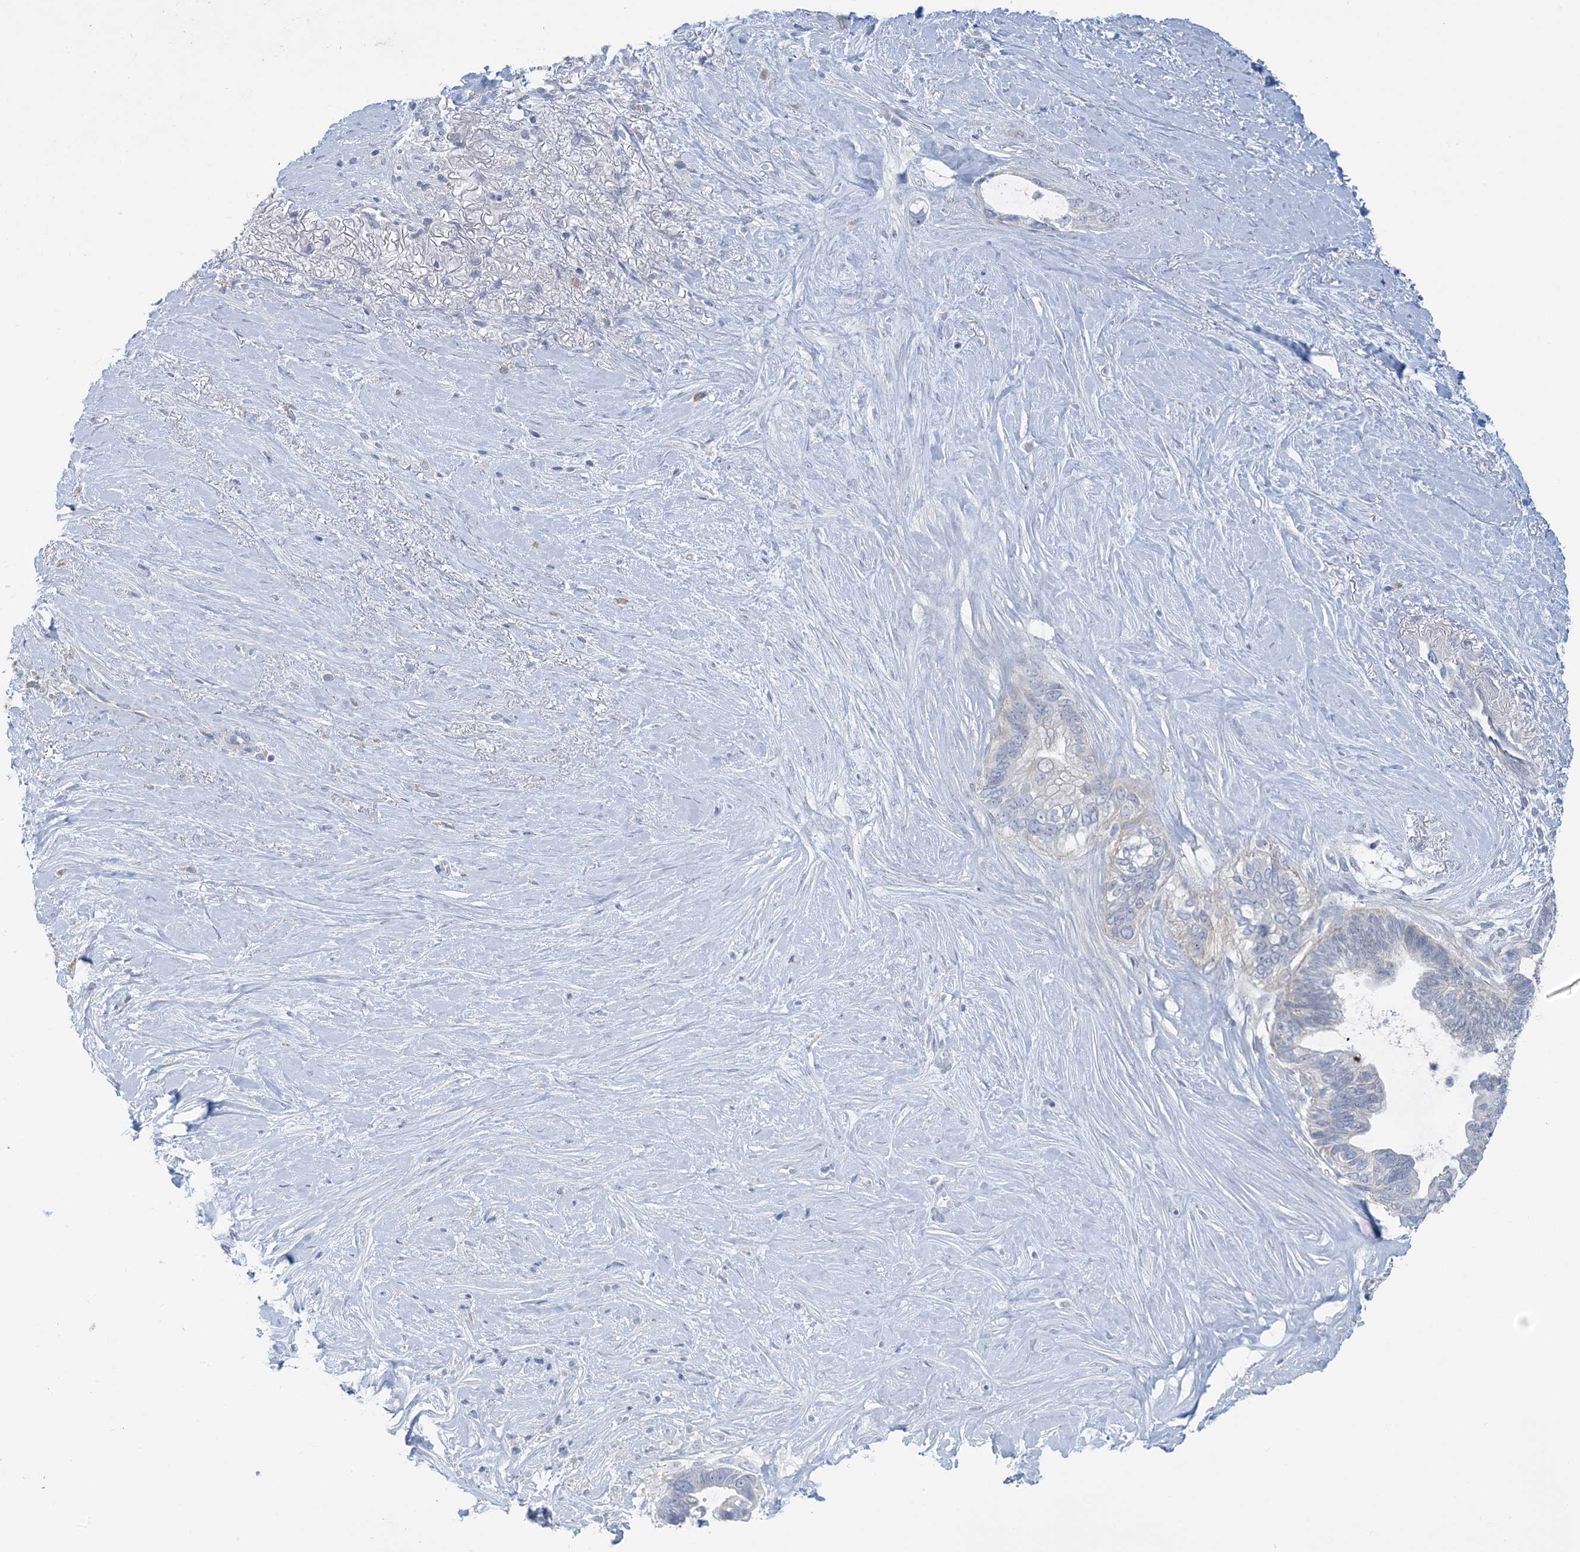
{"staining": {"intensity": "negative", "quantity": "none", "location": "none"}, "tissue": "pancreatic cancer", "cell_type": "Tumor cells", "image_type": "cancer", "snomed": [{"axis": "morphology", "description": "Adenocarcinoma, NOS"}, {"axis": "topography", "description": "Pancreas"}], "caption": "Protein analysis of pancreatic cancer exhibits no significant staining in tumor cells. (DAB (3,3'-diaminobenzidine) immunohistochemistry (IHC) with hematoxylin counter stain).", "gene": "ZCCHC18", "patient": {"sex": "female", "age": 72}}